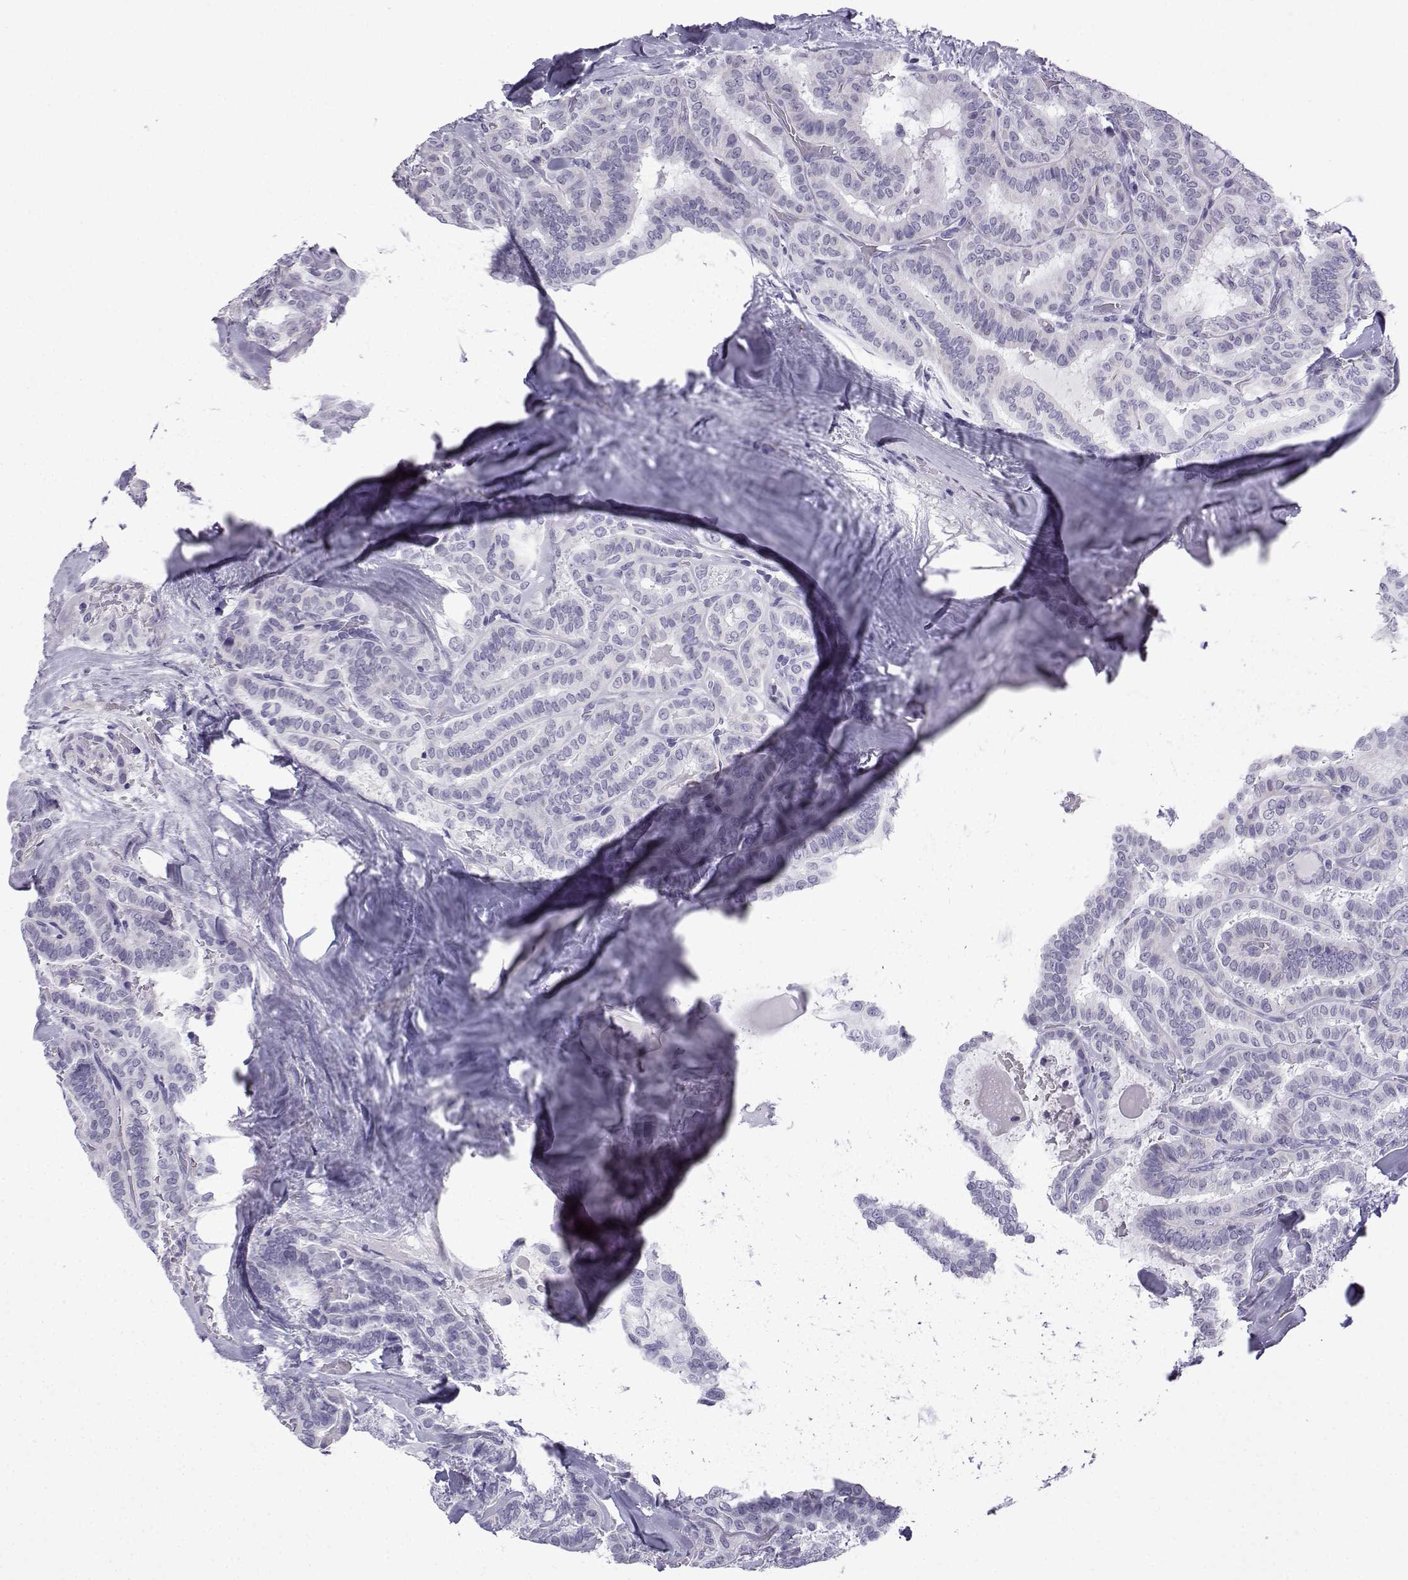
{"staining": {"intensity": "negative", "quantity": "none", "location": "none"}, "tissue": "thyroid cancer", "cell_type": "Tumor cells", "image_type": "cancer", "snomed": [{"axis": "morphology", "description": "Papillary adenocarcinoma, NOS"}, {"axis": "topography", "description": "Thyroid gland"}], "caption": "Immunohistochemistry micrograph of papillary adenocarcinoma (thyroid) stained for a protein (brown), which reveals no expression in tumor cells.", "gene": "MRGBP", "patient": {"sex": "female", "age": 39}}